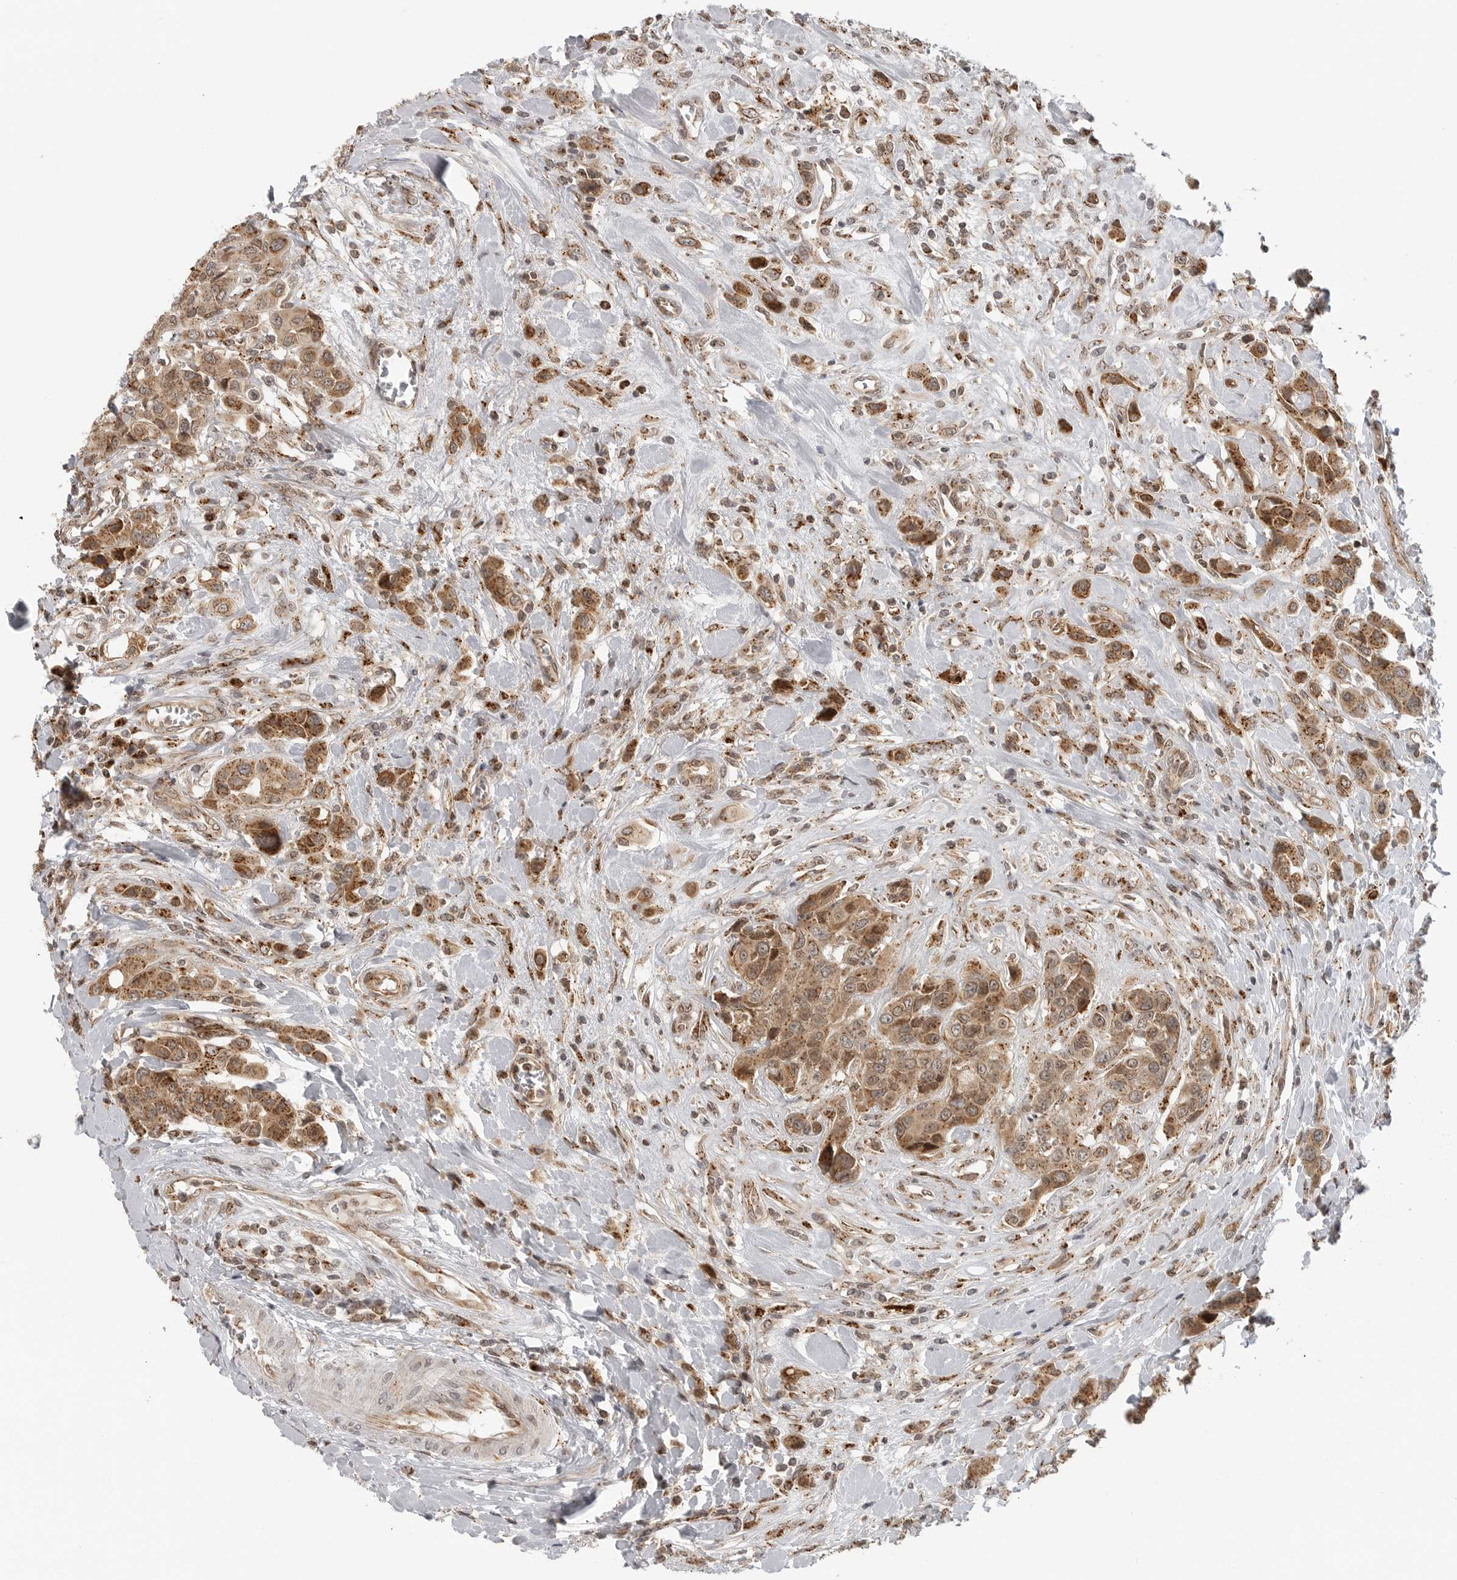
{"staining": {"intensity": "moderate", "quantity": ">75%", "location": "cytoplasmic/membranous"}, "tissue": "urothelial cancer", "cell_type": "Tumor cells", "image_type": "cancer", "snomed": [{"axis": "morphology", "description": "Urothelial carcinoma, High grade"}, {"axis": "topography", "description": "Urinary bladder"}], "caption": "Protein expression analysis of urothelial carcinoma (high-grade) reveals moderate cytoplasmic/membranous positivity in about >75% of tumor cells.", "gene": "COPA", "patient": {"sex": "male", "age": 50}}